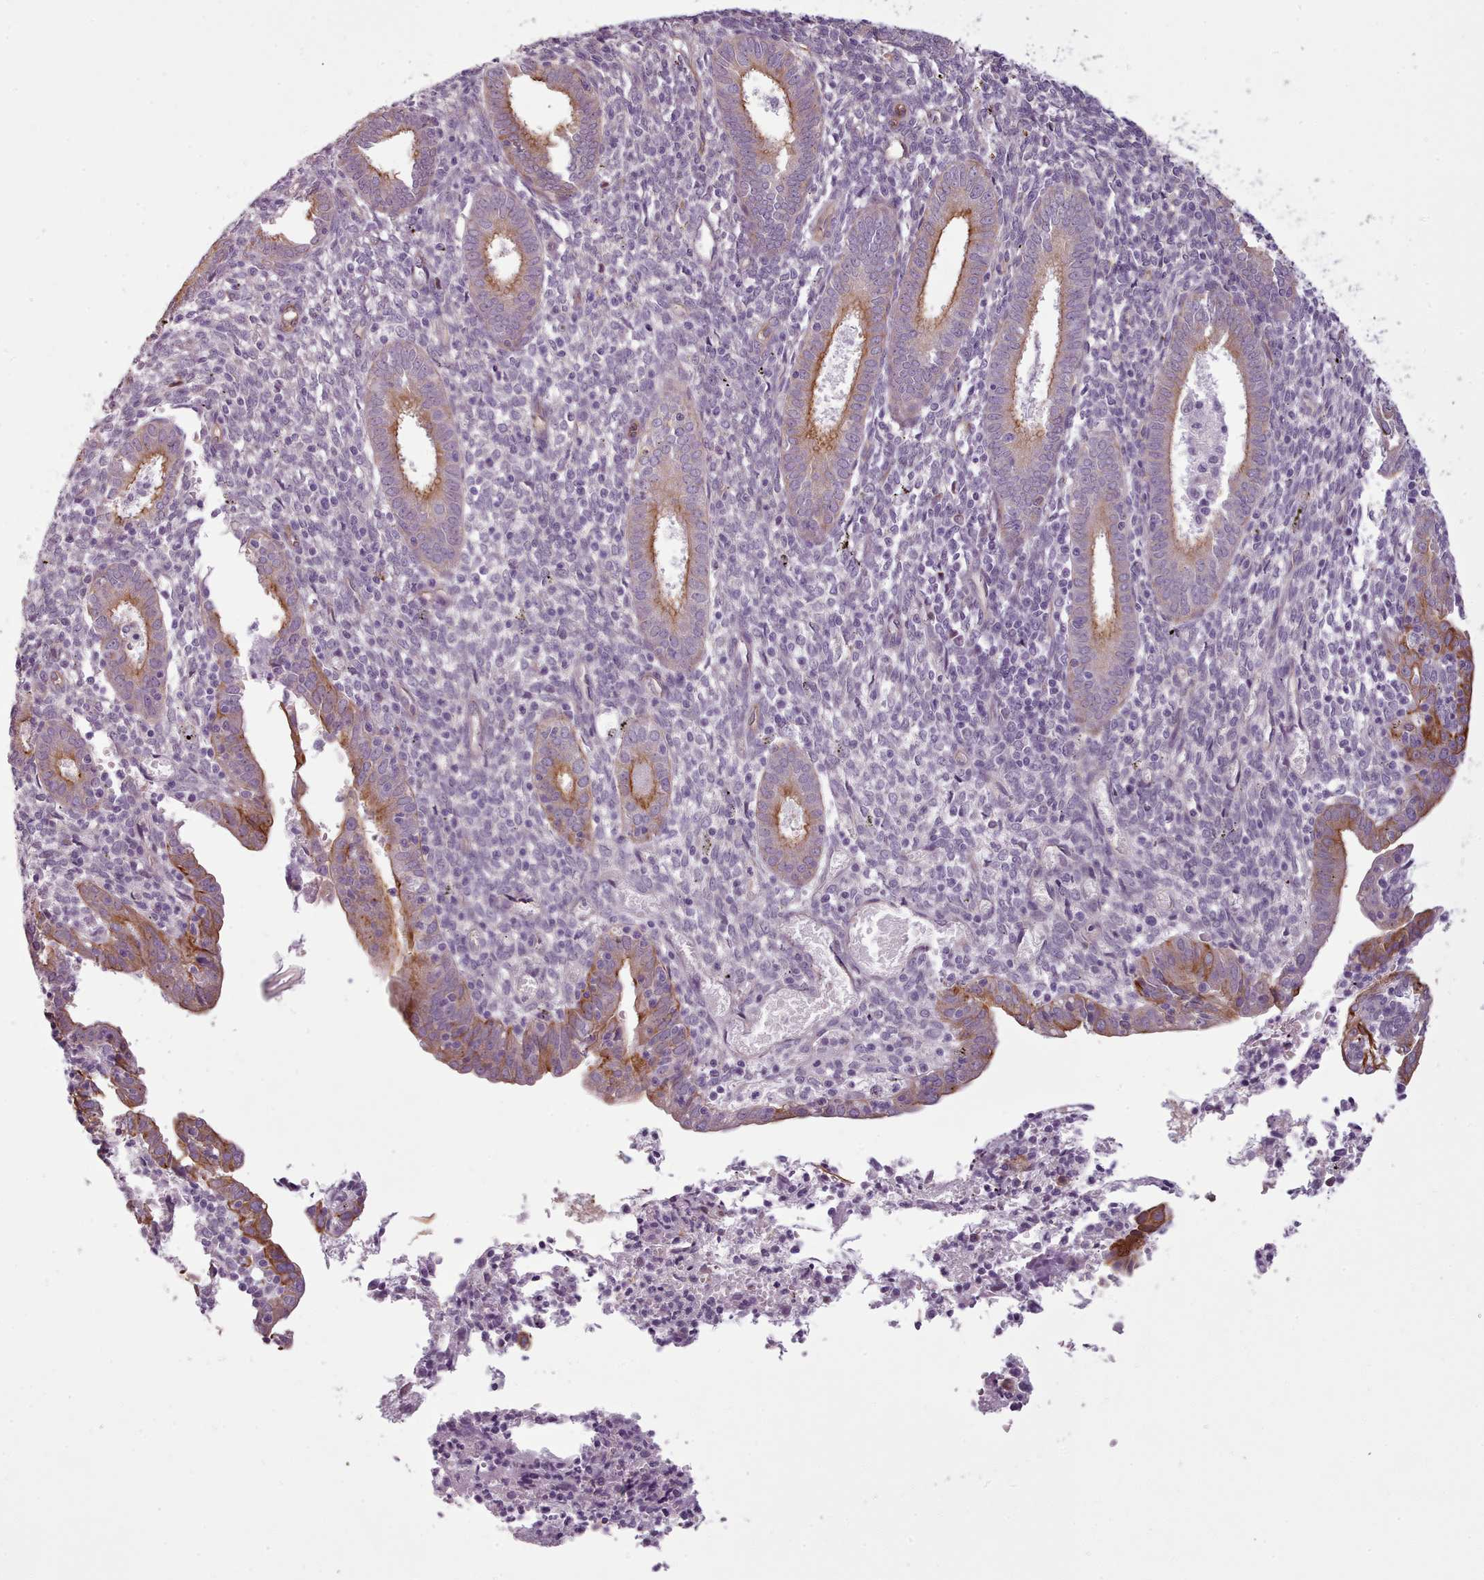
{"staining": {"intensity": "negative", "quantity": "none", "location": "none"}, "tissue": "endometrium", "cell_type": "Cells in endometrial stroma", "image_type": "normal", "snomed": [{"axis": "morphology", "description": "Normal tissue, NOS"}, {"axis": "topography", "description": "Endometrium"}], "caption": "Immunohistochemistry photomicrograph of unremarkable endometrium: endometrium stained with DAB shows no significant protein expression in cells in endometrial stroma.", "gene": "PLD4", "patient": {"sex": "female", "age": 41}}